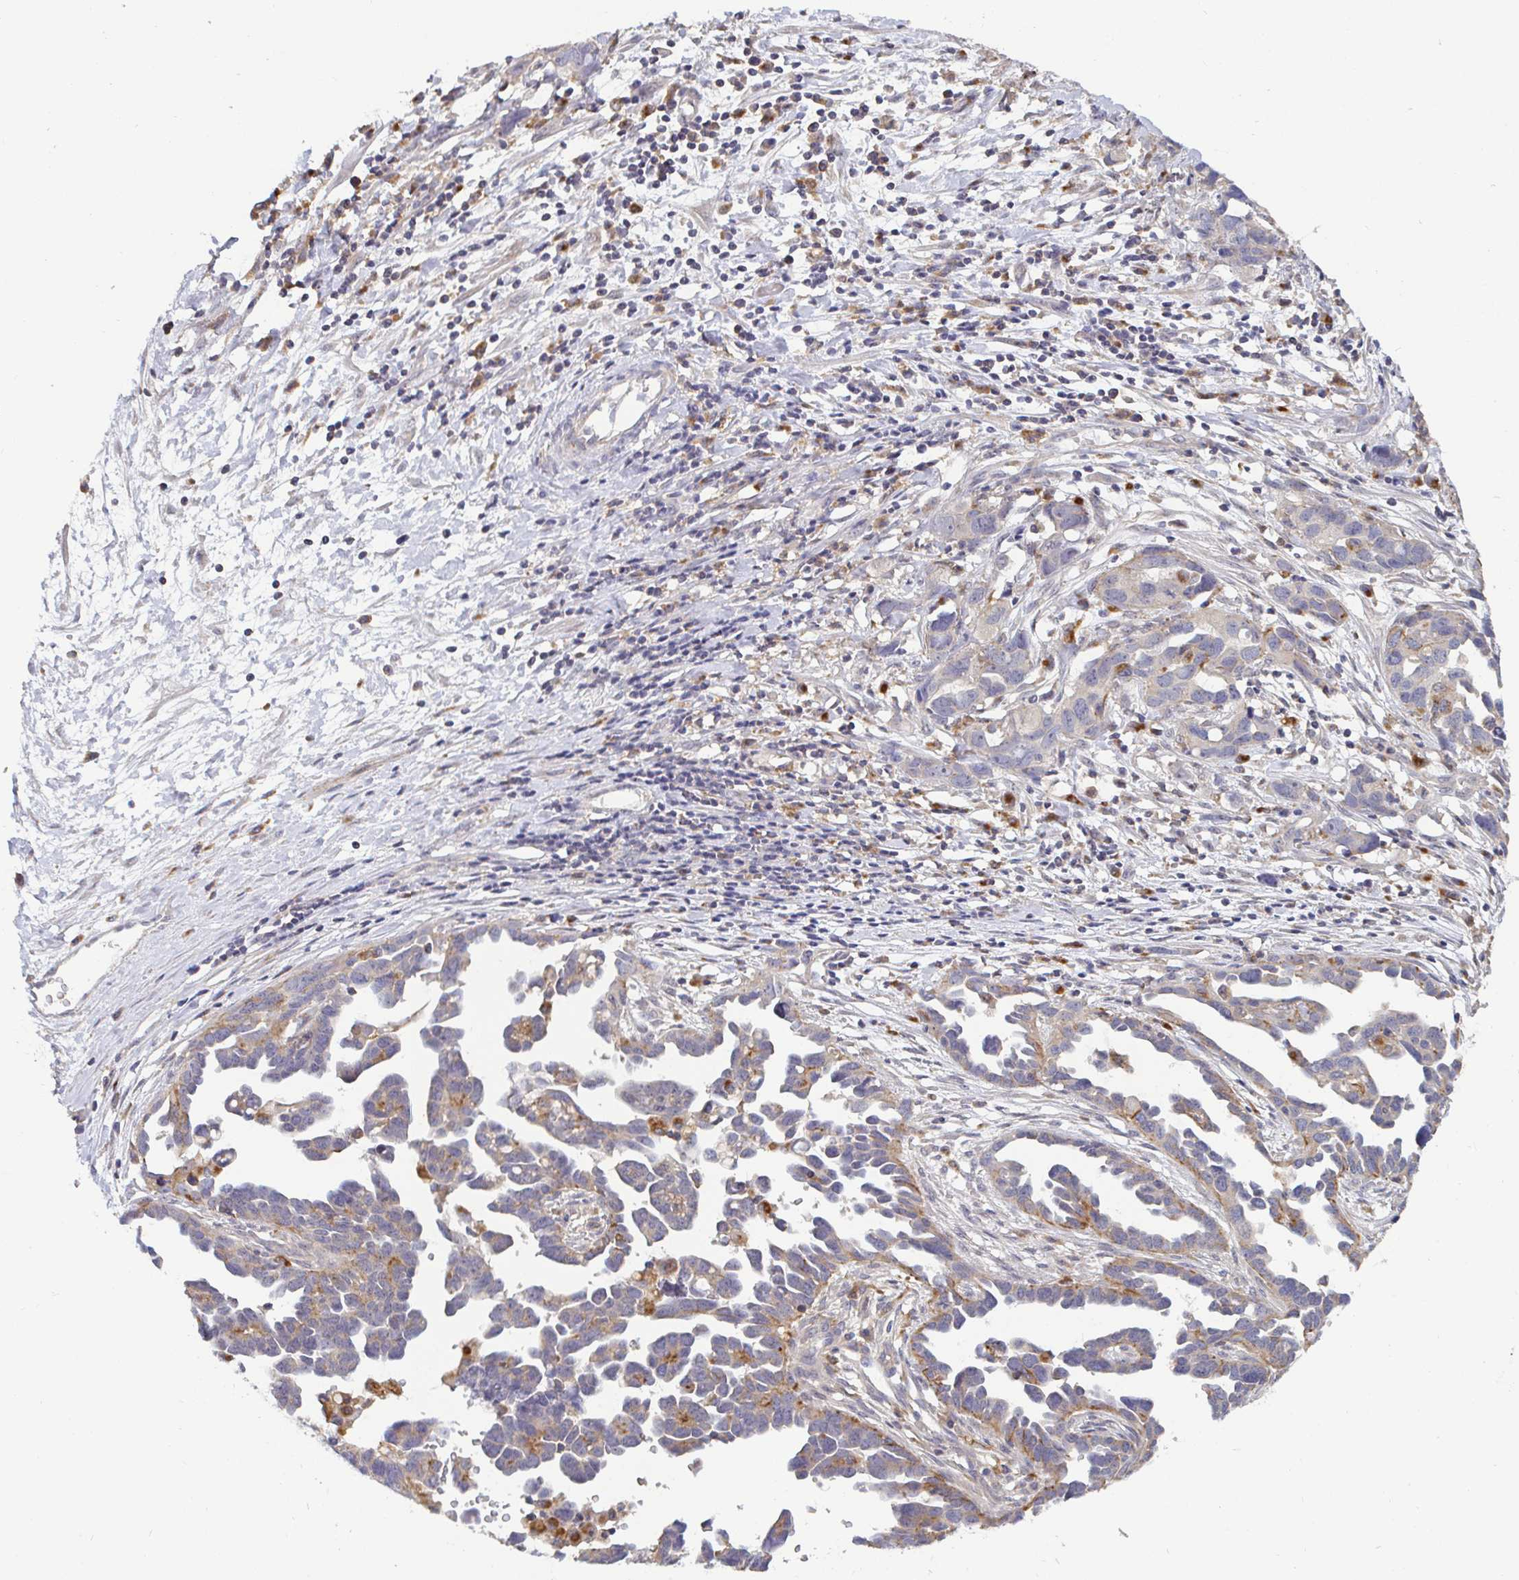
{"staining": {"intensity": "weak", "quantity": "<25%", "location": "cytoplasmic/membranous"}, "tissue": "ovarian cancer", "cell_type": "Tumor cells", "image_type": "cancer", "snomed": [{"axis": "morphology", "description": "Cystadenocarcinoma, serous, NOS"}, {"axis": "topography", "description": "Ovary"}], "caption": "Tumor cells are negative for brown protein staining in serous cystadenocarcinoma (ovarian). (Immunohistochemistry, brightfield microscopy, high magnification).", "gene": "CDH18", "patient": {"sex": "female", "age": 54}}